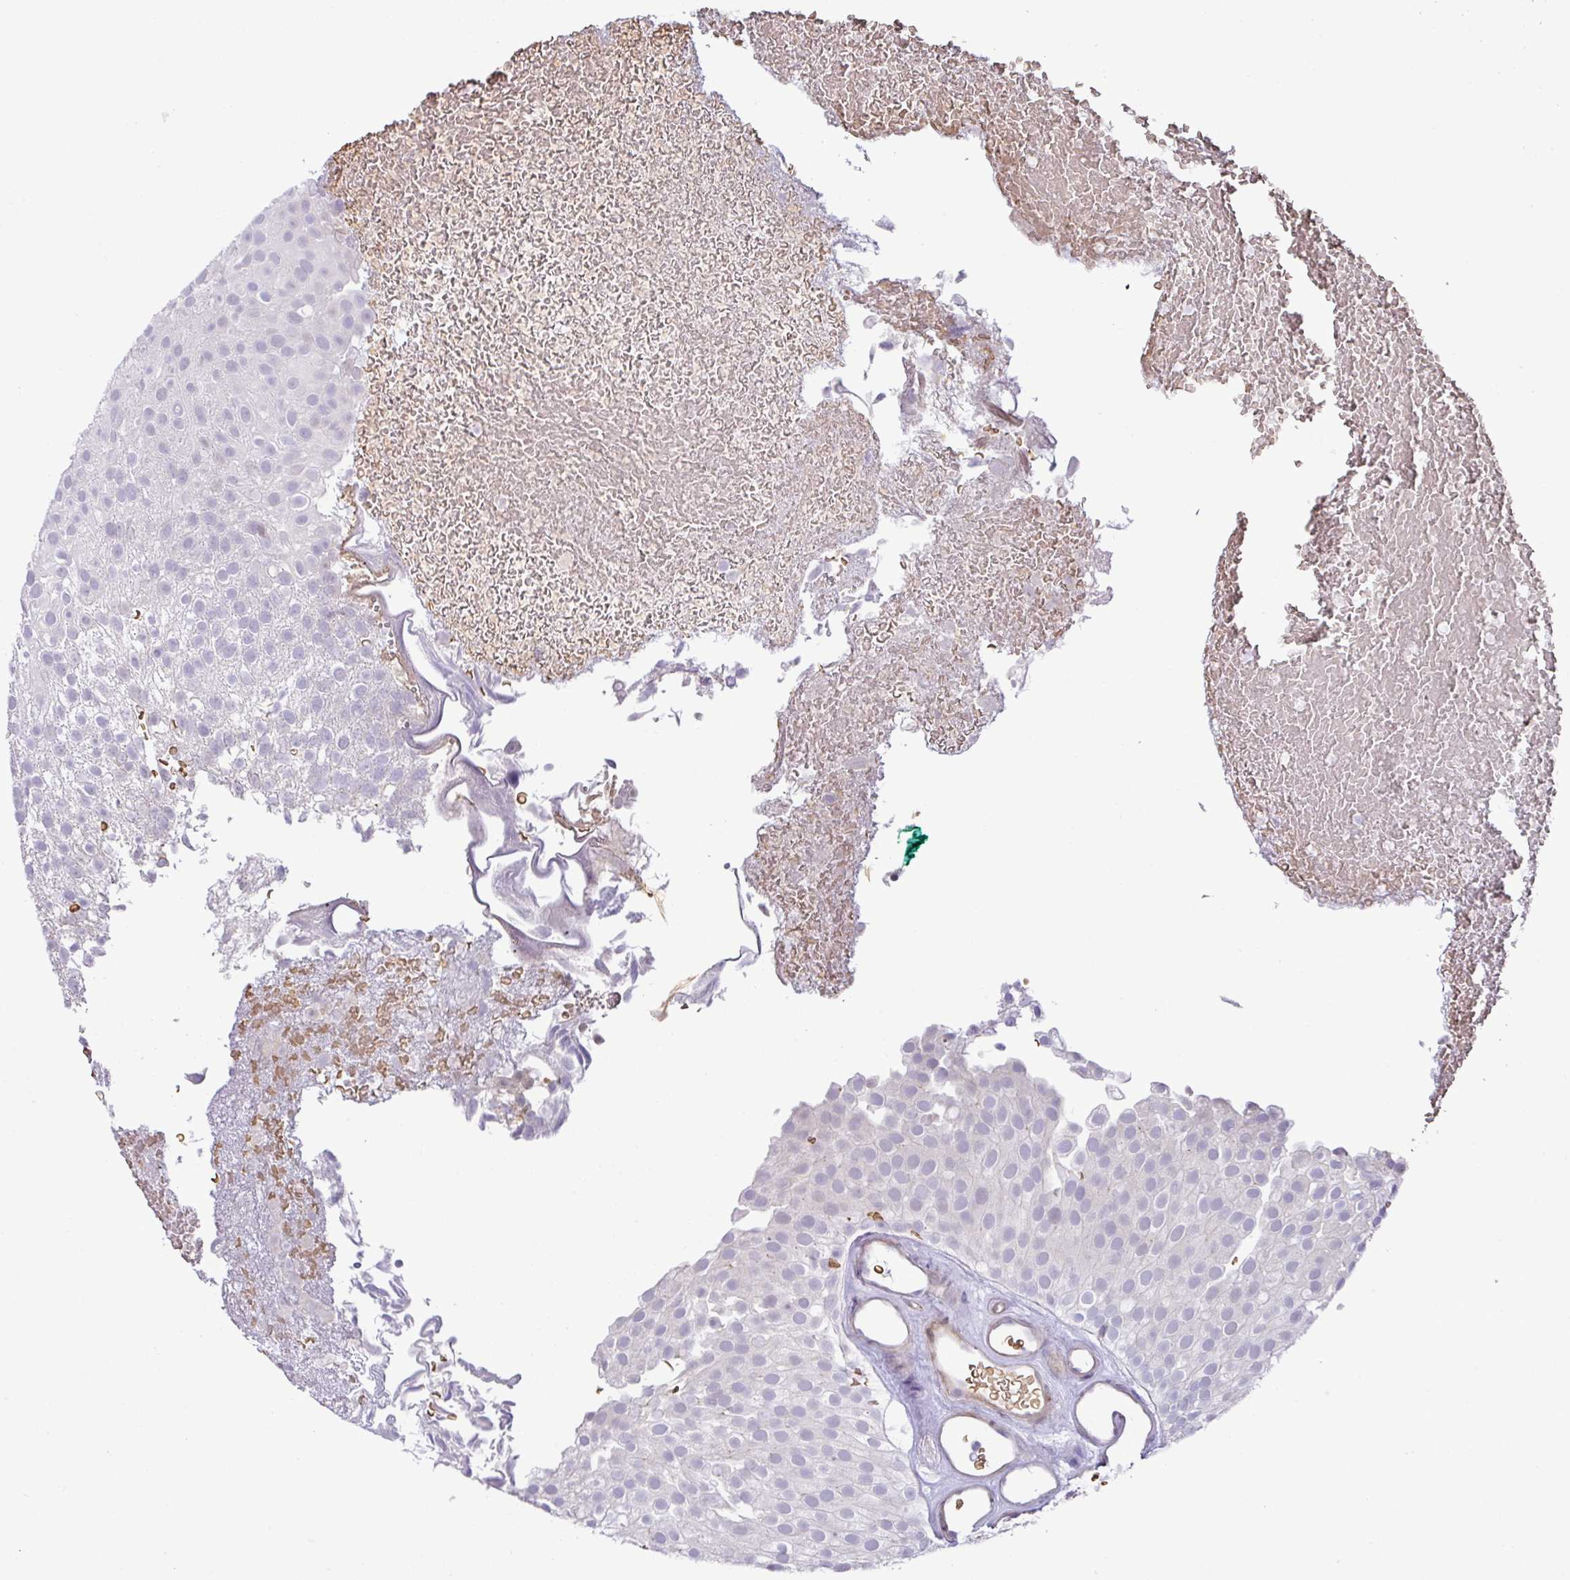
{"staining": {"intensity": "negative", "quantity": "none", "location": "none"}, "tissue": "urothelial cancer", "cell_type": "Tumor cells", "image_type": "cancer", "snomed": [{"axis": "morphology", "description": "Urothelial carcinoma, Low grade"}, {"axis": "topography", "description": "Urinary bladder"}], "caption": "This is an IHC micrograph of low-grade urothelial carcinoma. There is no positivity in tumor cells.", "gene": "PARP2", "patient": {"sex": "male", "age": 78}}